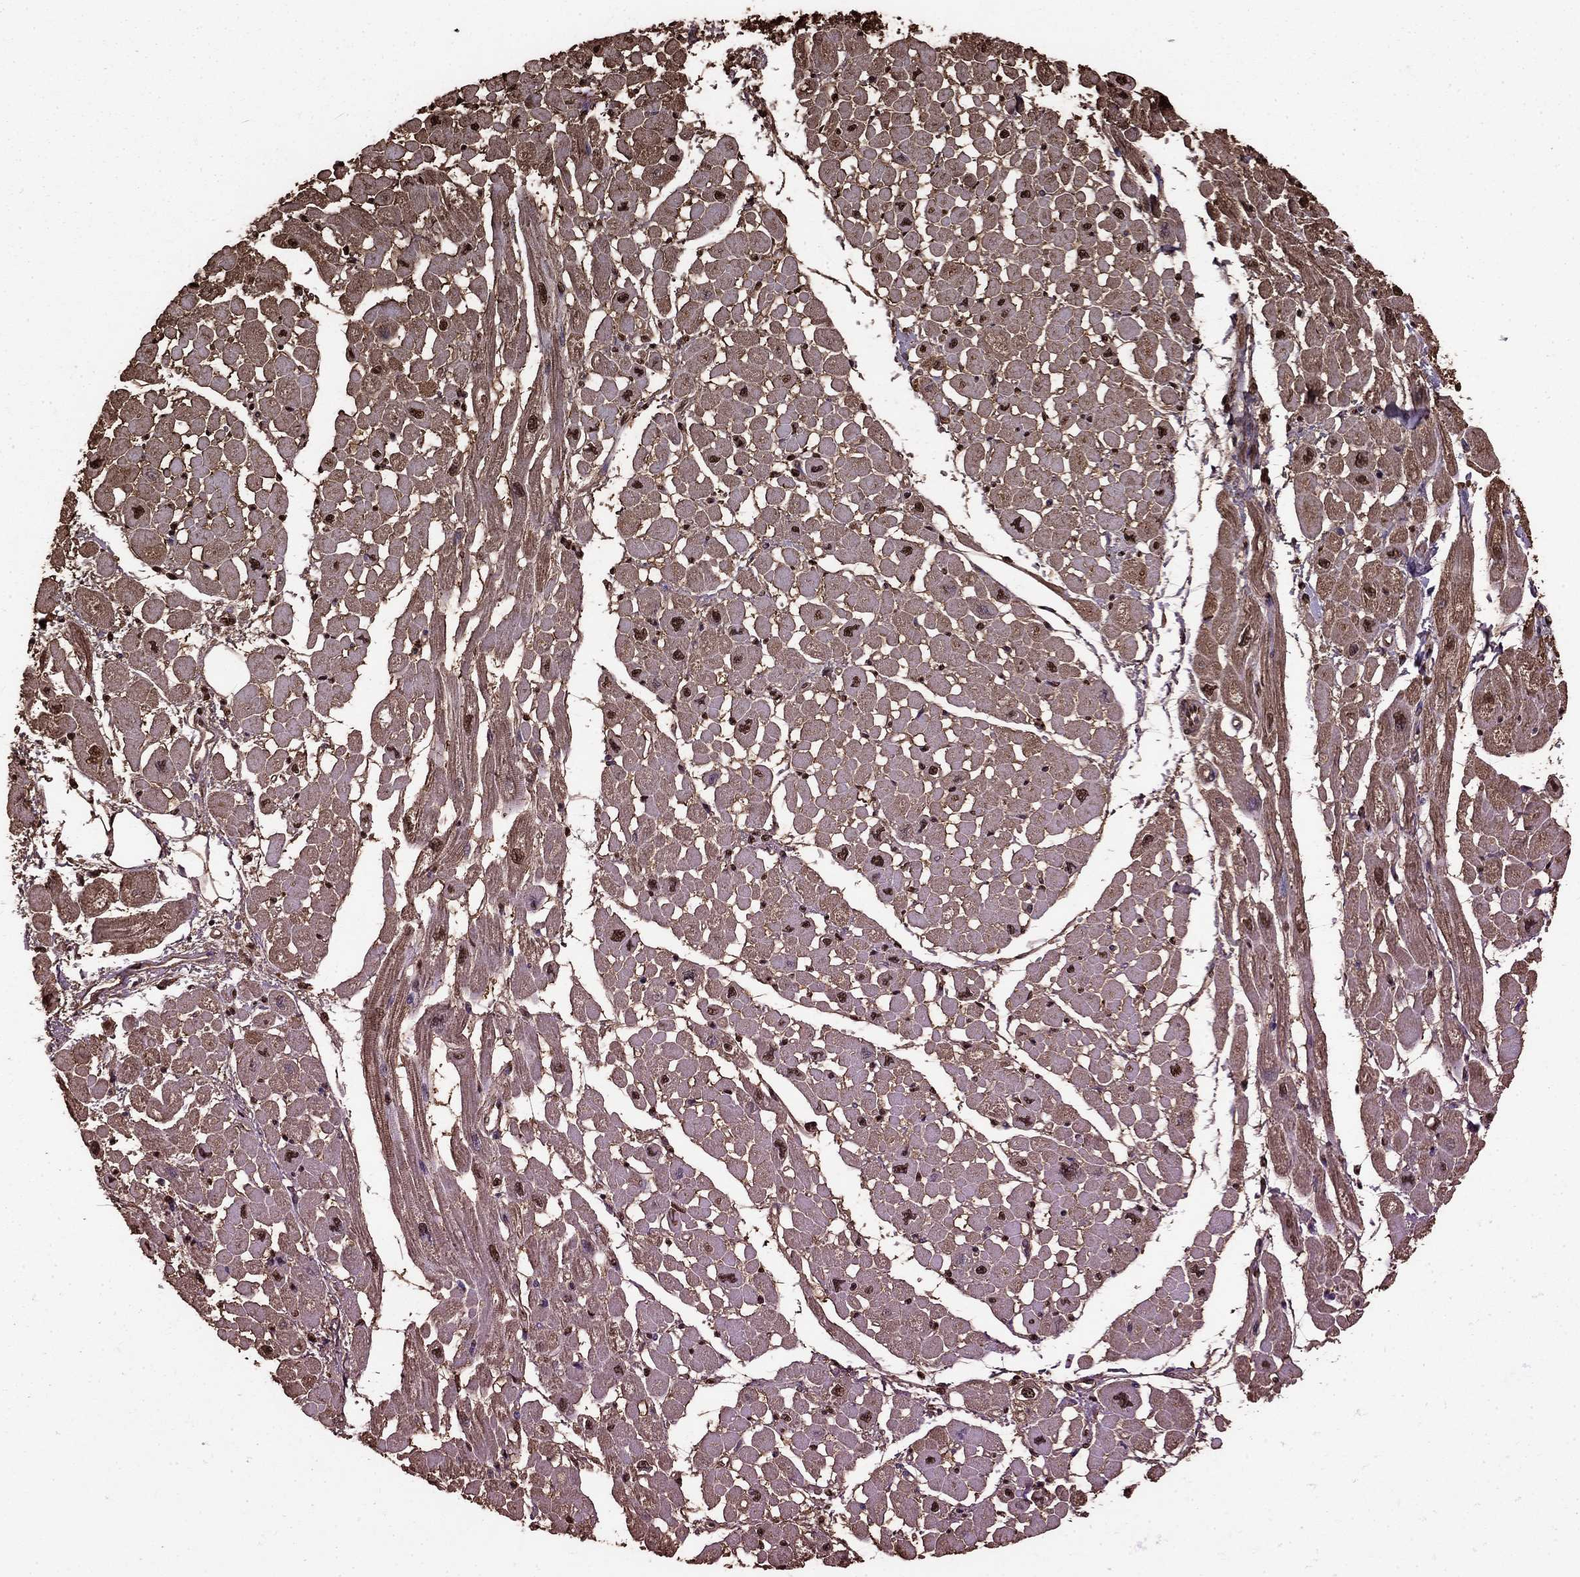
{"staining": {"intensity": "weak", "quantity": "25%-75%", "location": "cytoplasmic/membranous"}, "tissue": "heart muscle", "cell_type": "Cardiomyocytes", "image_type": "normal", "snomed": [{"axis": "morphology", "description": "Normal tissue, NOS"}, {"axis": "topography", "description": "Heart"}], "caption": "Immunohistochemistry photomicrograph of normal heart muscle stained for a protein (brown), which reveals low levels of weak cytoplasmic/membranous positivity in approximately 25%-75% of cardiomyocytes.", "gene": "GAPDH", "patient": {"sex": "male", "age": 66}}